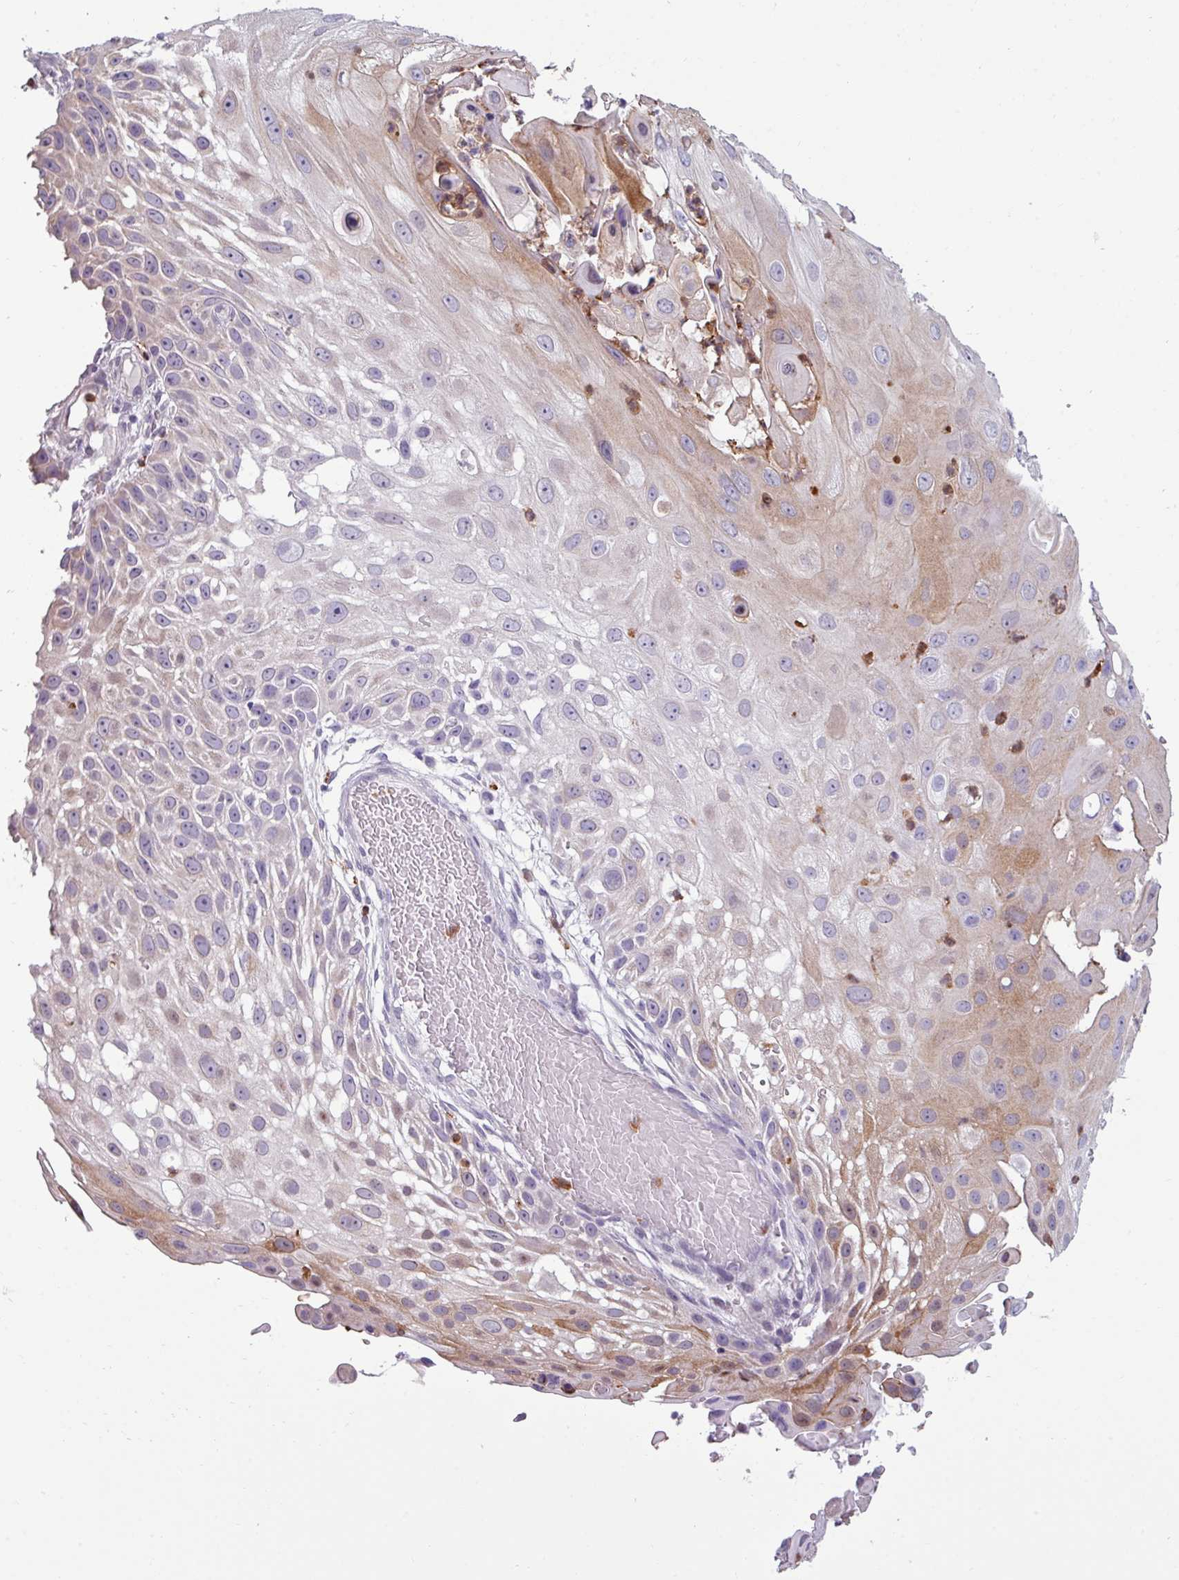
{"staining": {"intensity": "moderate", "quantity": "<25%", "location": "cytoplasmic/membranous"}, "tissue": "skin cancer", "cell_type": "Tumor cells", "image_type": "cancer", "snomed": [{"axis": "morphology", "description": "Squamous cell carcinoma, NOS"}, {"axis": "topography", "description": "Skin"}], "caption": "Immunohistochemical staining of human skin squamous cell carcinoma exhibits low levels of moderate cytoplasmic/membranous protein positivity in about <25% of tumor cells.", "gene": "TRIM39", "patient": {"sex": "female", "age": 44}}